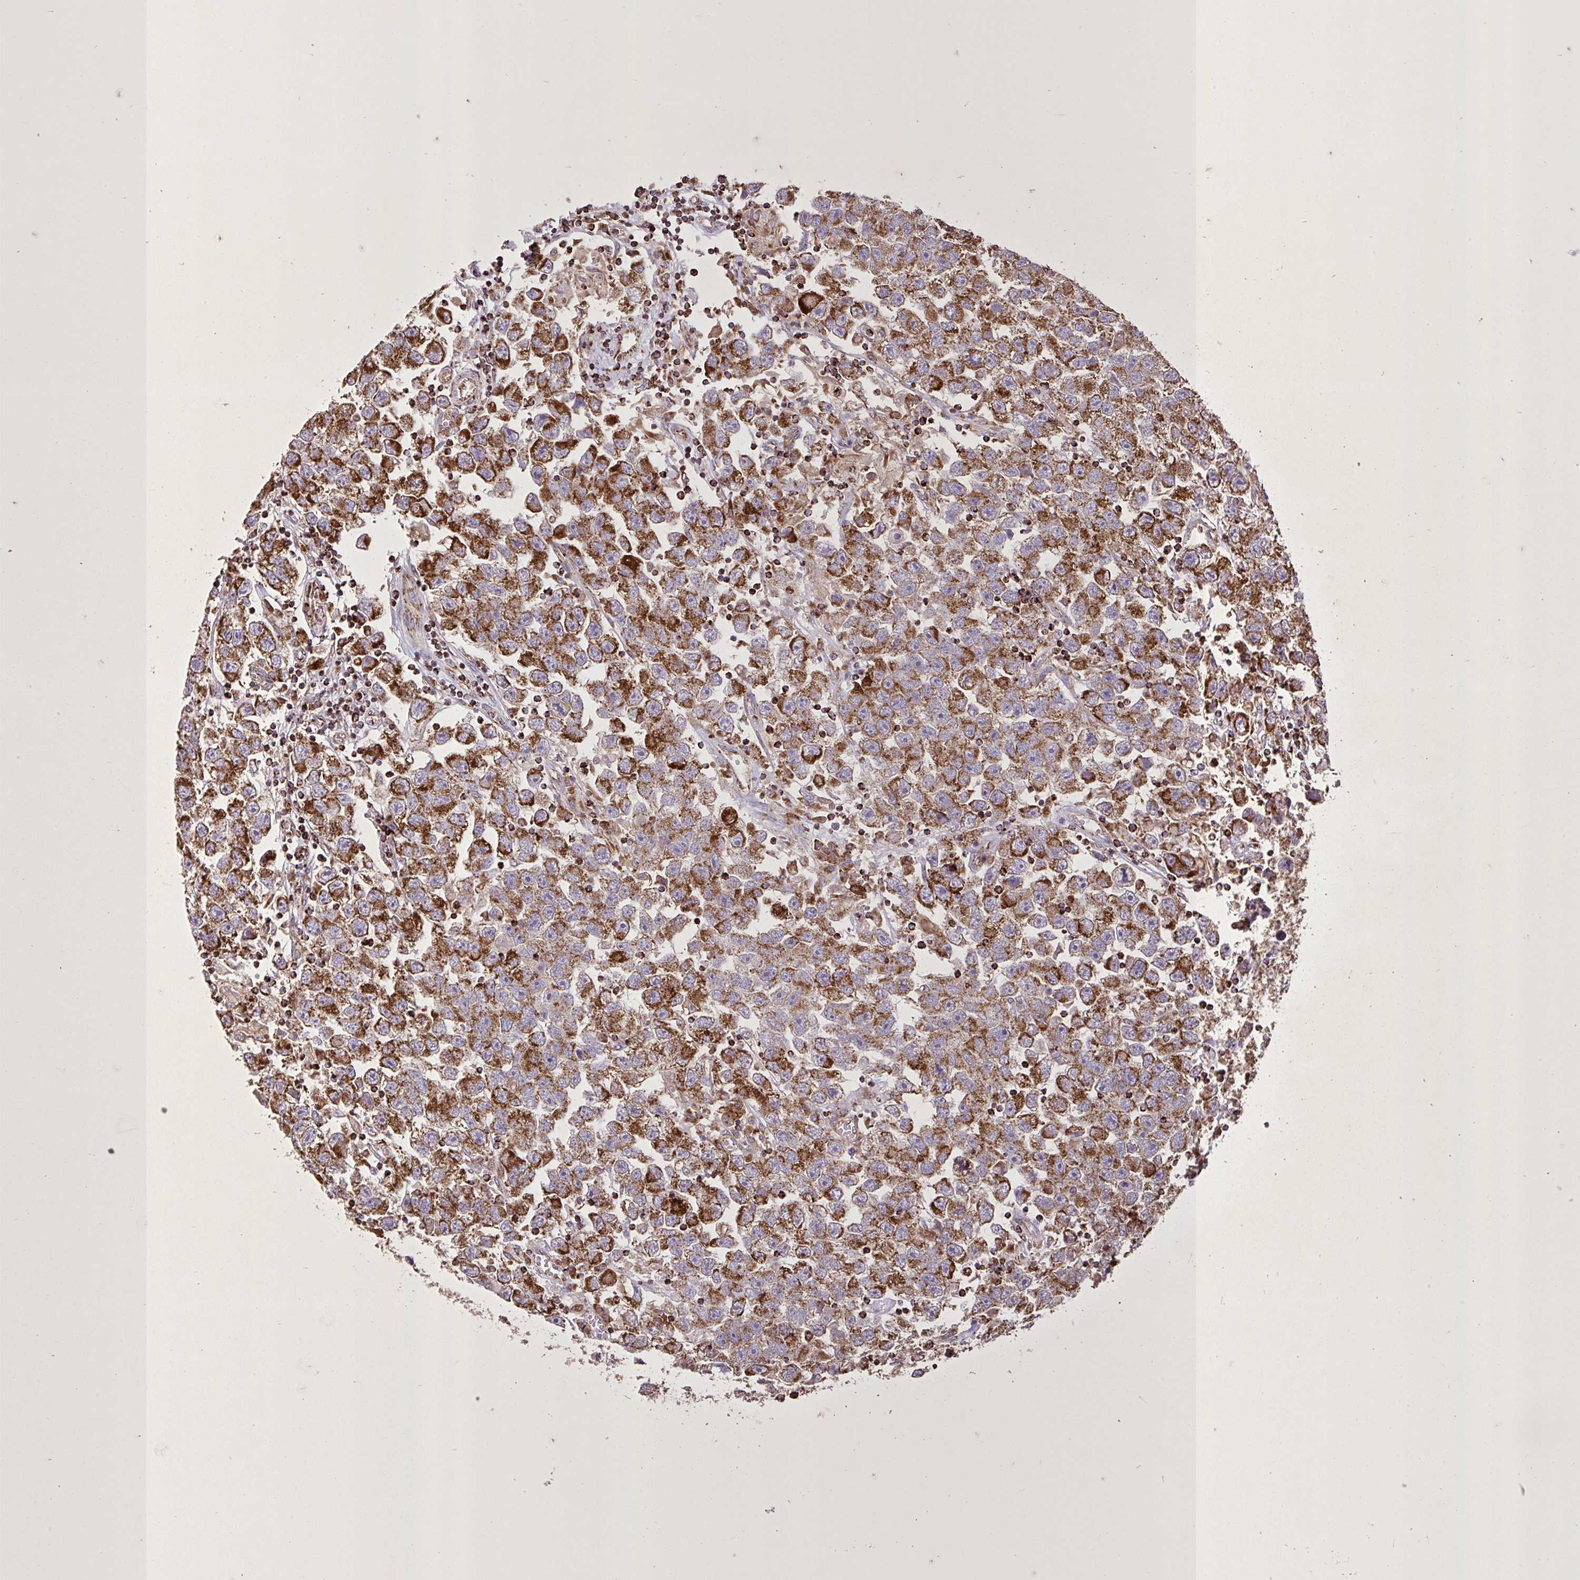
{"staining": {"intensity": "moderate", "quantity": ">75%", "location": "cytoplasmic/membranous"}, "tissue": "testis cancer", "cell_type": "Tumor cells", "image_type": "cancer", "snomed": [{"axis": "morphology", "description": "Seminoma, NOS"}, {"axis": "topography", "description": "Testis"}], "caption": "Tumor cells demonstrate medium levels of moderate cytoplasmic/membranous expression in about >75% of cells in human testis cancer (seminoma).", "gene": "AGK", "patient": {"sex": "male", "age": 26}}